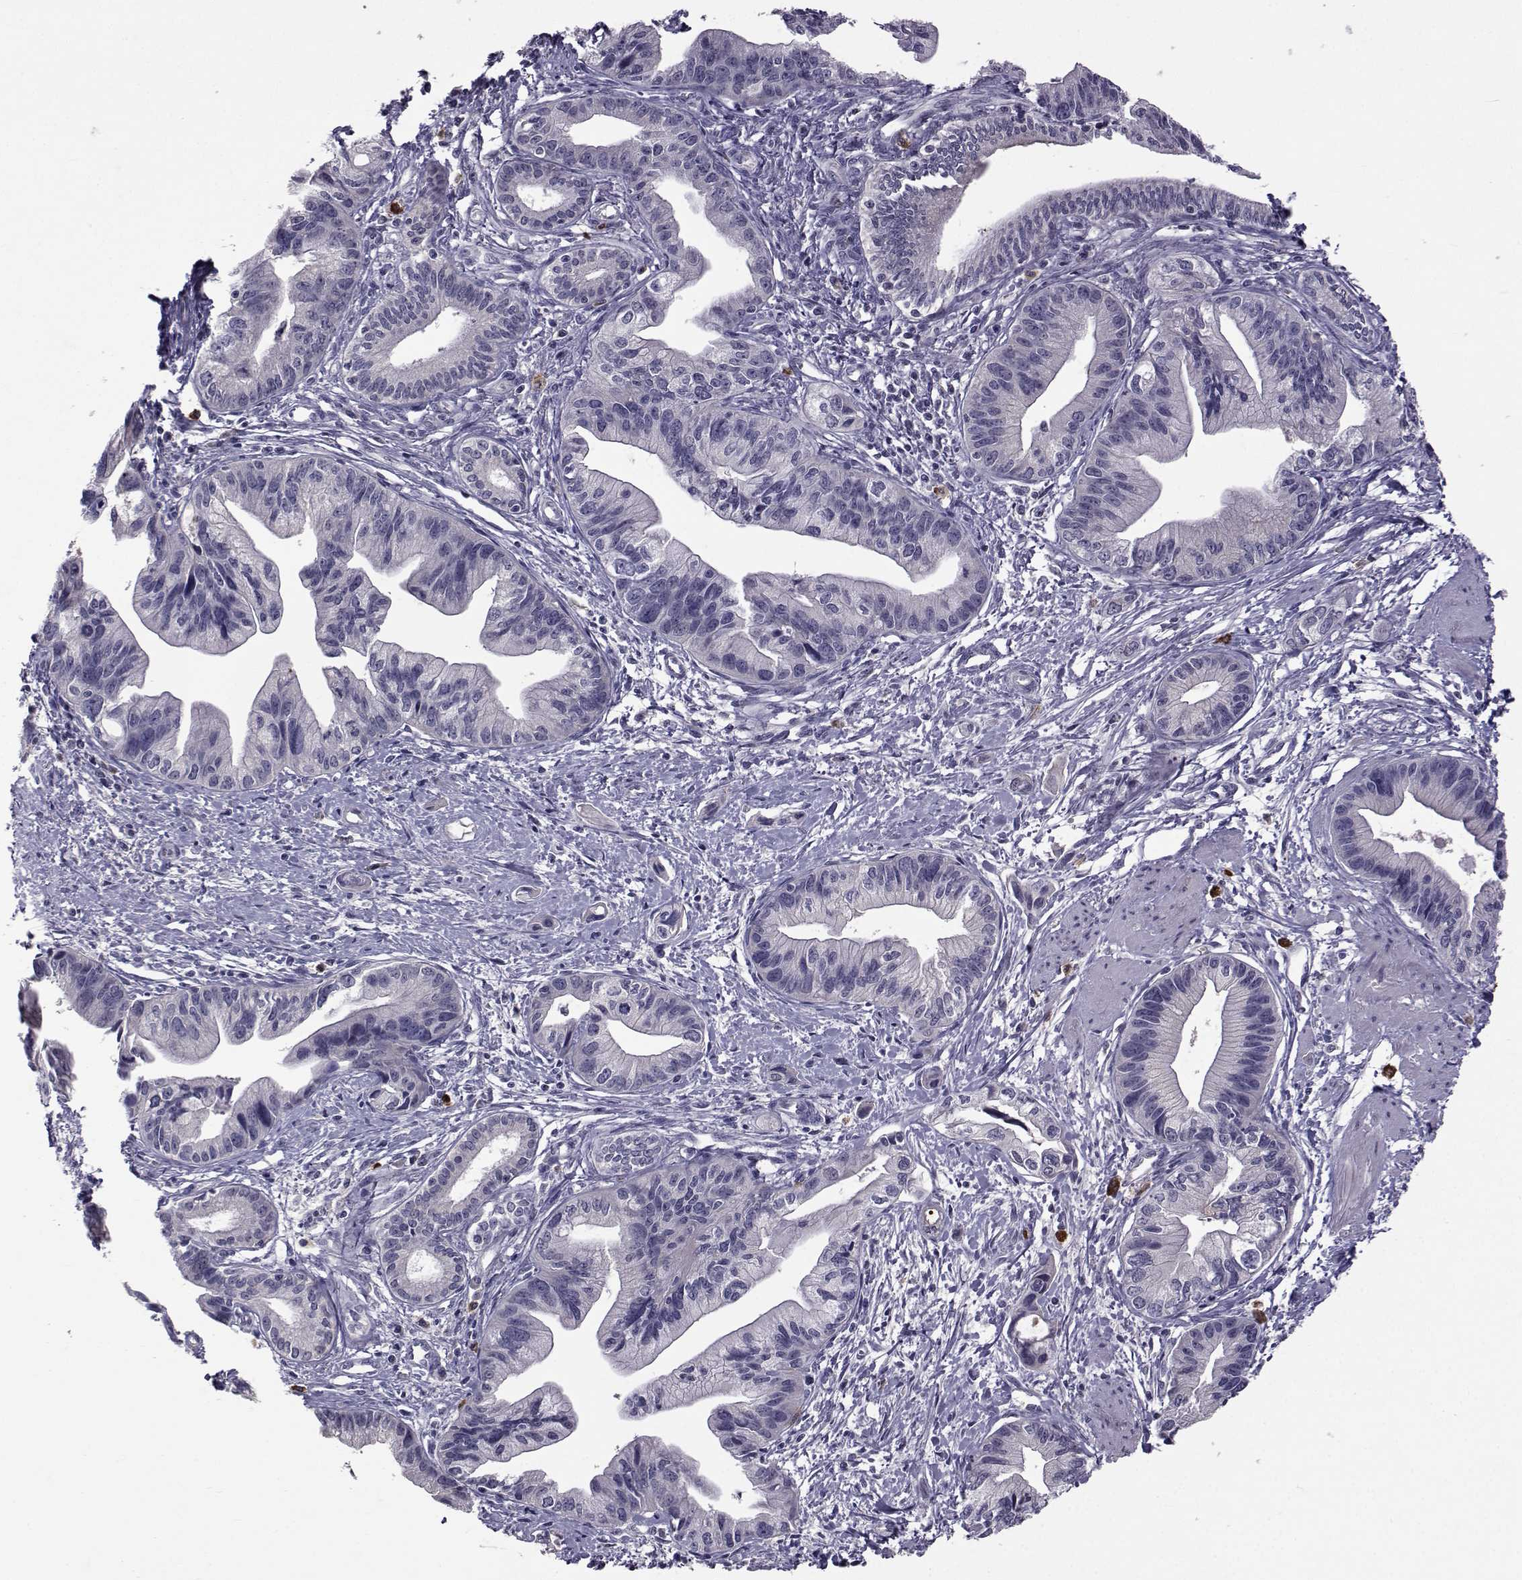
{"staining": {"intensity": "negative", "quantity": "none", "location": "none"}, "tissue": "pancreatic cancer", "cell_type": "Tumor cells", "image_type": "cancer", "snomed": [{"axis": "morphology", "description": "Adenocarcinoma, NOS"}, {"axis": "topography", "description": "Pancreas"}], "caption": "Human pancreatic adenocarcinoma stained for a protein using IHC shows no staining in tumor cells.", "gene": "TNFRSF11B", "patient": {"sex": "female", "age": 61}}